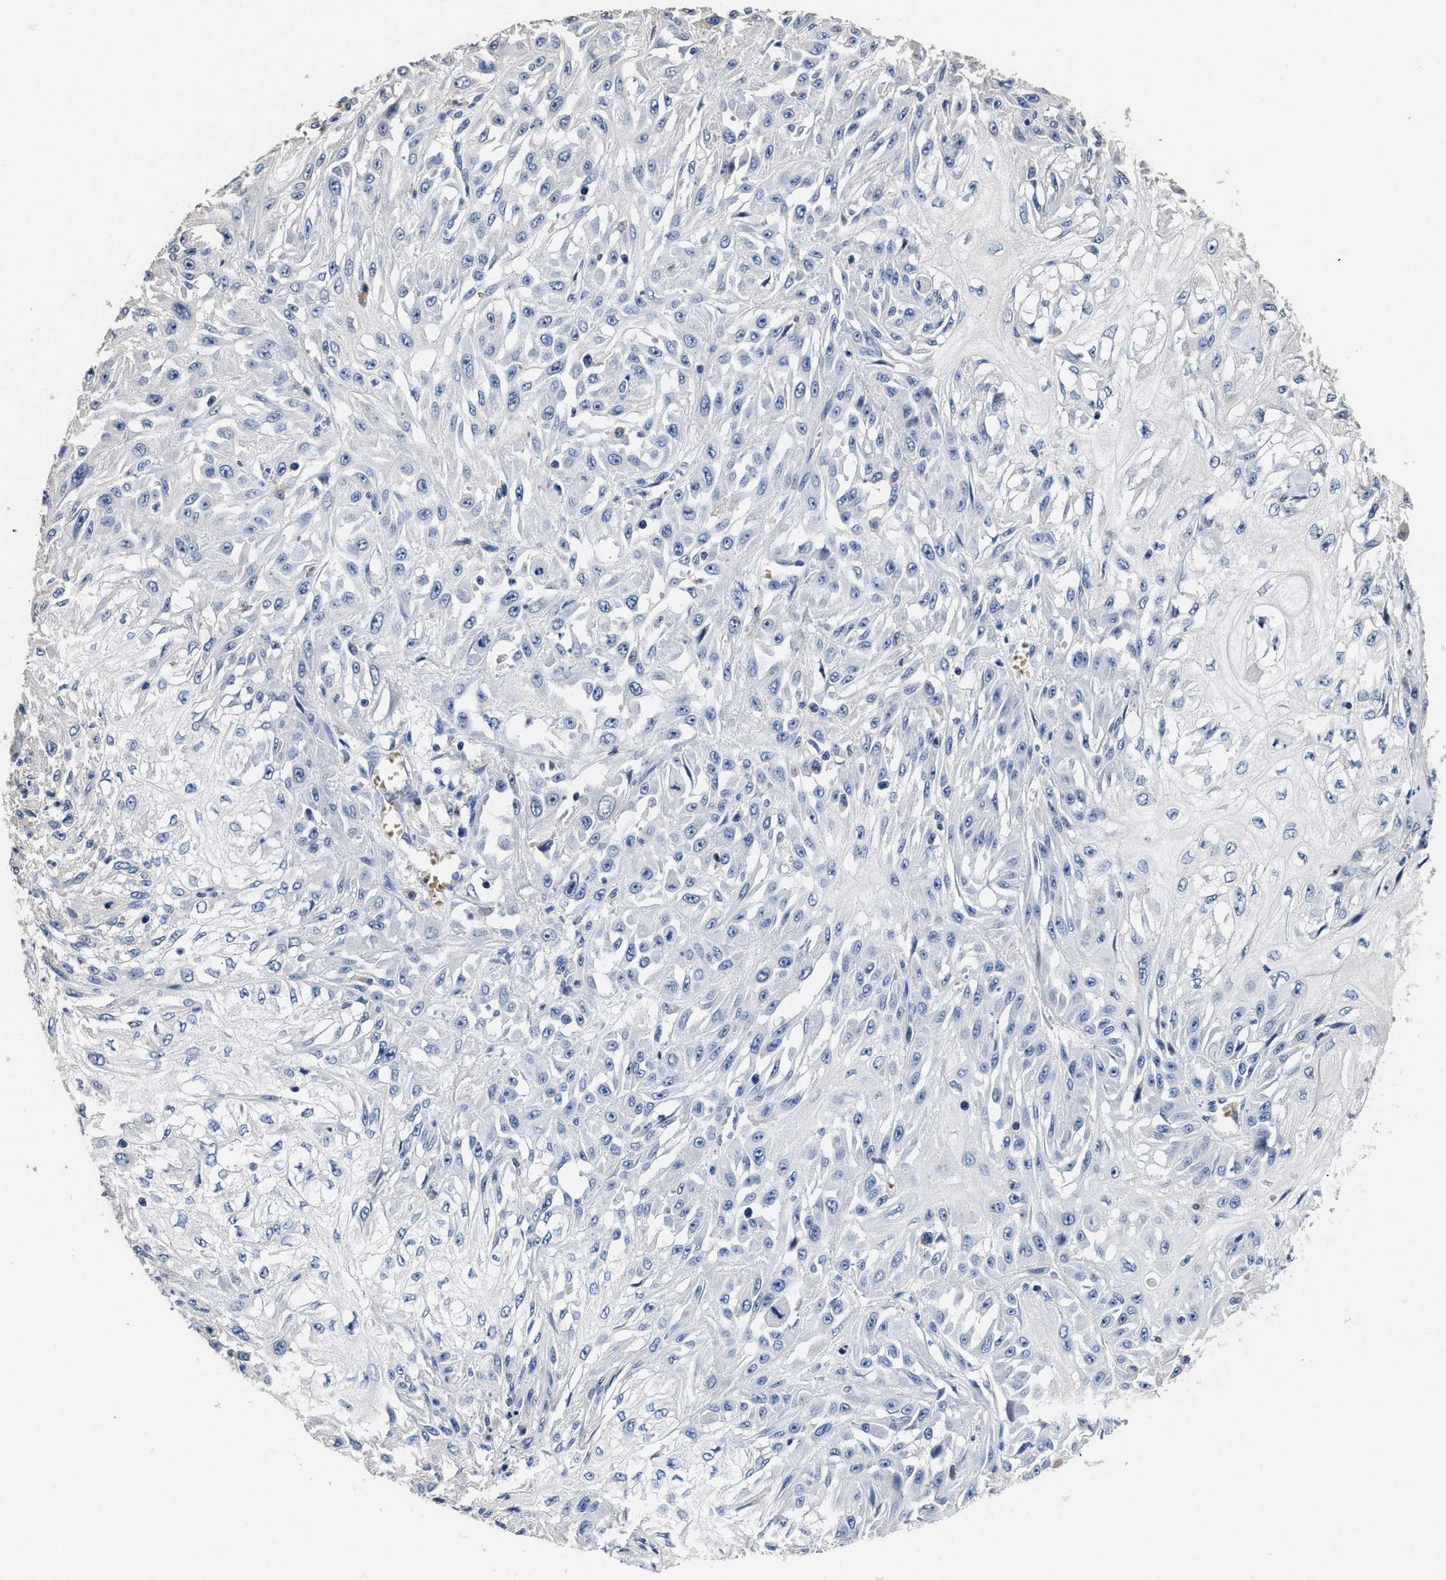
{"staining": {"intensity": "negative", "quantity": "none", "location": "none"}, "tissue": "skin cancer", "cell_type": "Tumor cells", "image_type": "cancer", "snomed": [{"axis": "morphology", "description": "Squamous cell carcinoma, NOS"}, {"axis": "morphology", "description": "Squamous cell carcinoma, metastatic, NOS"}, {"axis": "topography", "description": "Skin"}, {"axis": "topography", "description": "Lymph node"}], "caption": "This is an IHC histopathology image of human skin cancer. There is no positivity in tumor cells.", "gene": "ZFAT", "patient": {"sex": "male", "age": 75}}